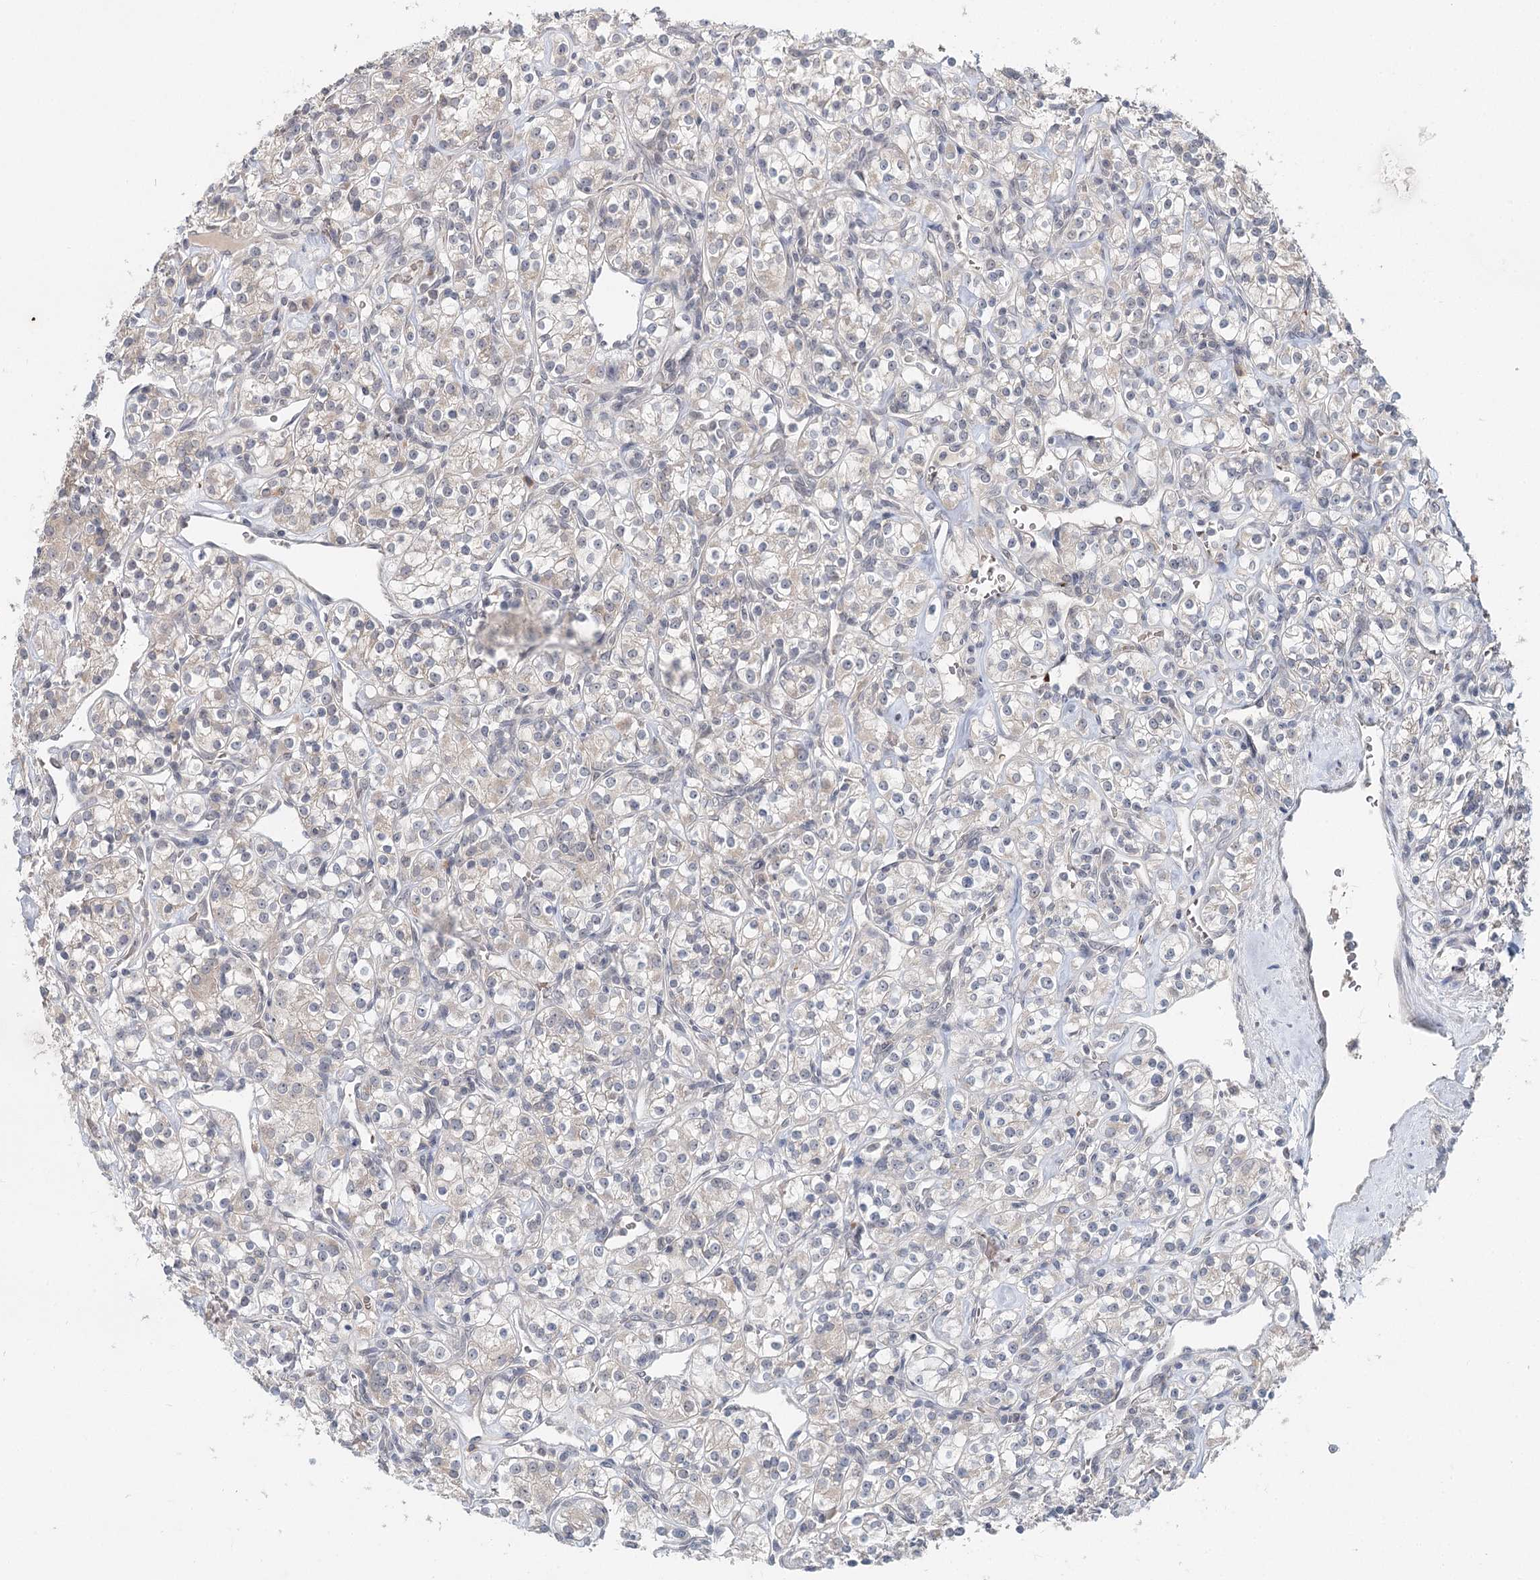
{"staining": {"intensity": "negative", "quantity": "none", "location": "none"}, "tissue": "renal cancer", "cell_type": "Tumor cells", "image_type": "cancer", "snomed": [{"axis": "morphology", "description": "Adenocarcinoma, NOS"}, {"axis": "topography", "description": "Kidney"}], "caption": "Tumor cells are negative for protein expression in human renal cancer.", "gene": "FBXO7", "patient": {"sex": "male", "age": 77}}